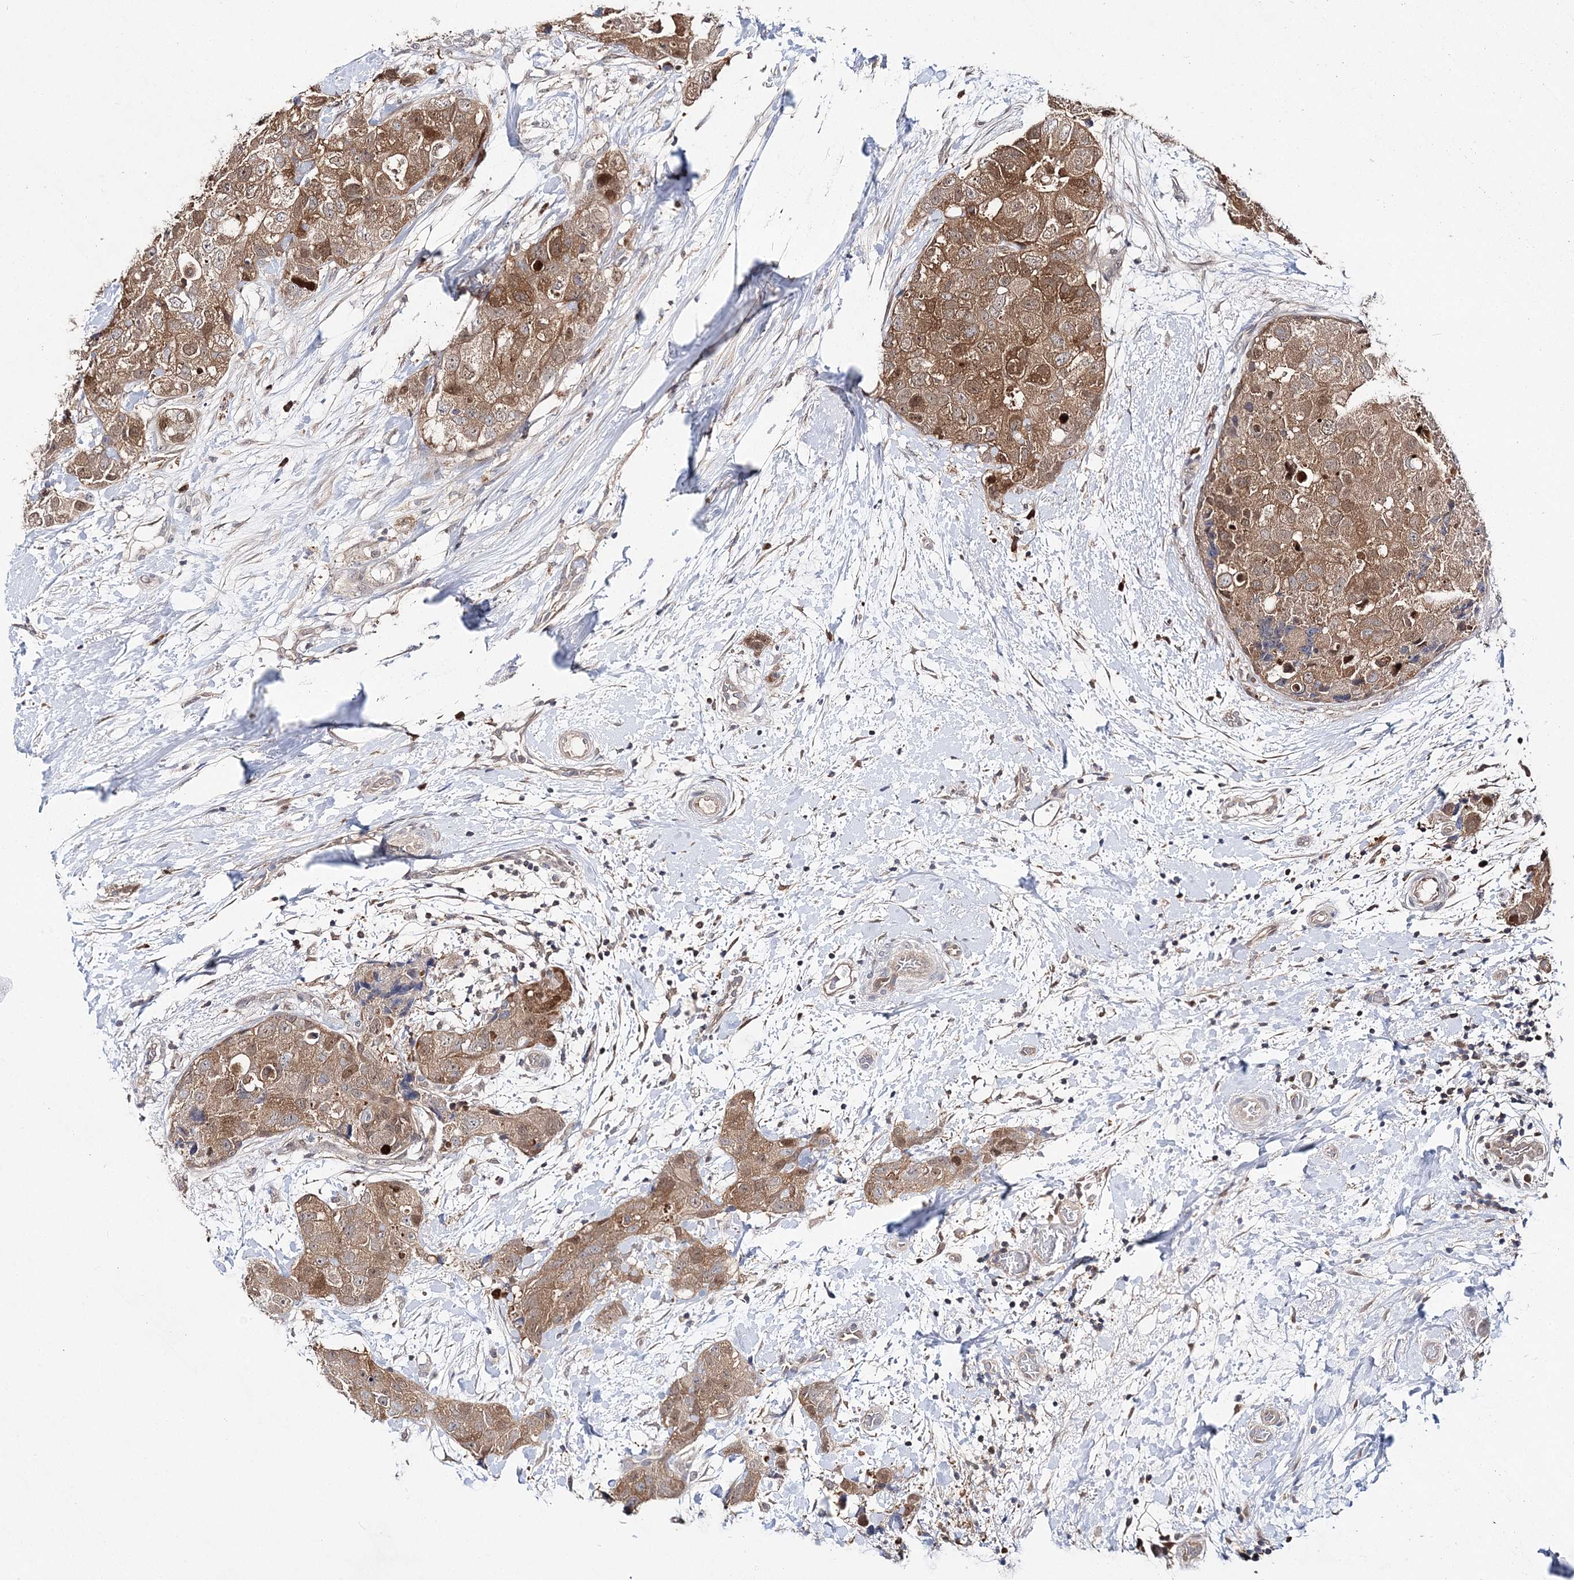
{"staining": {"intensity": "moderate", "quantity": ">75%", "location": "cytoplasmic/membranous"}, "tissue": "breast cancer", "cell_type": "Tumor cells", "image_type": "cancer", "snomed": [{"axis": "morphology", "description": "Duct carcinoma"}, {"axis": "topography", "description": "Breast"}], "caption": "Moderate cytoplasmic/membranous protein positivity is identified in about >75% of tumor cells in breast intraductal carcinoma.", "gene": "NIF3L1", "patient": {"sex": "female", "age": 62}}